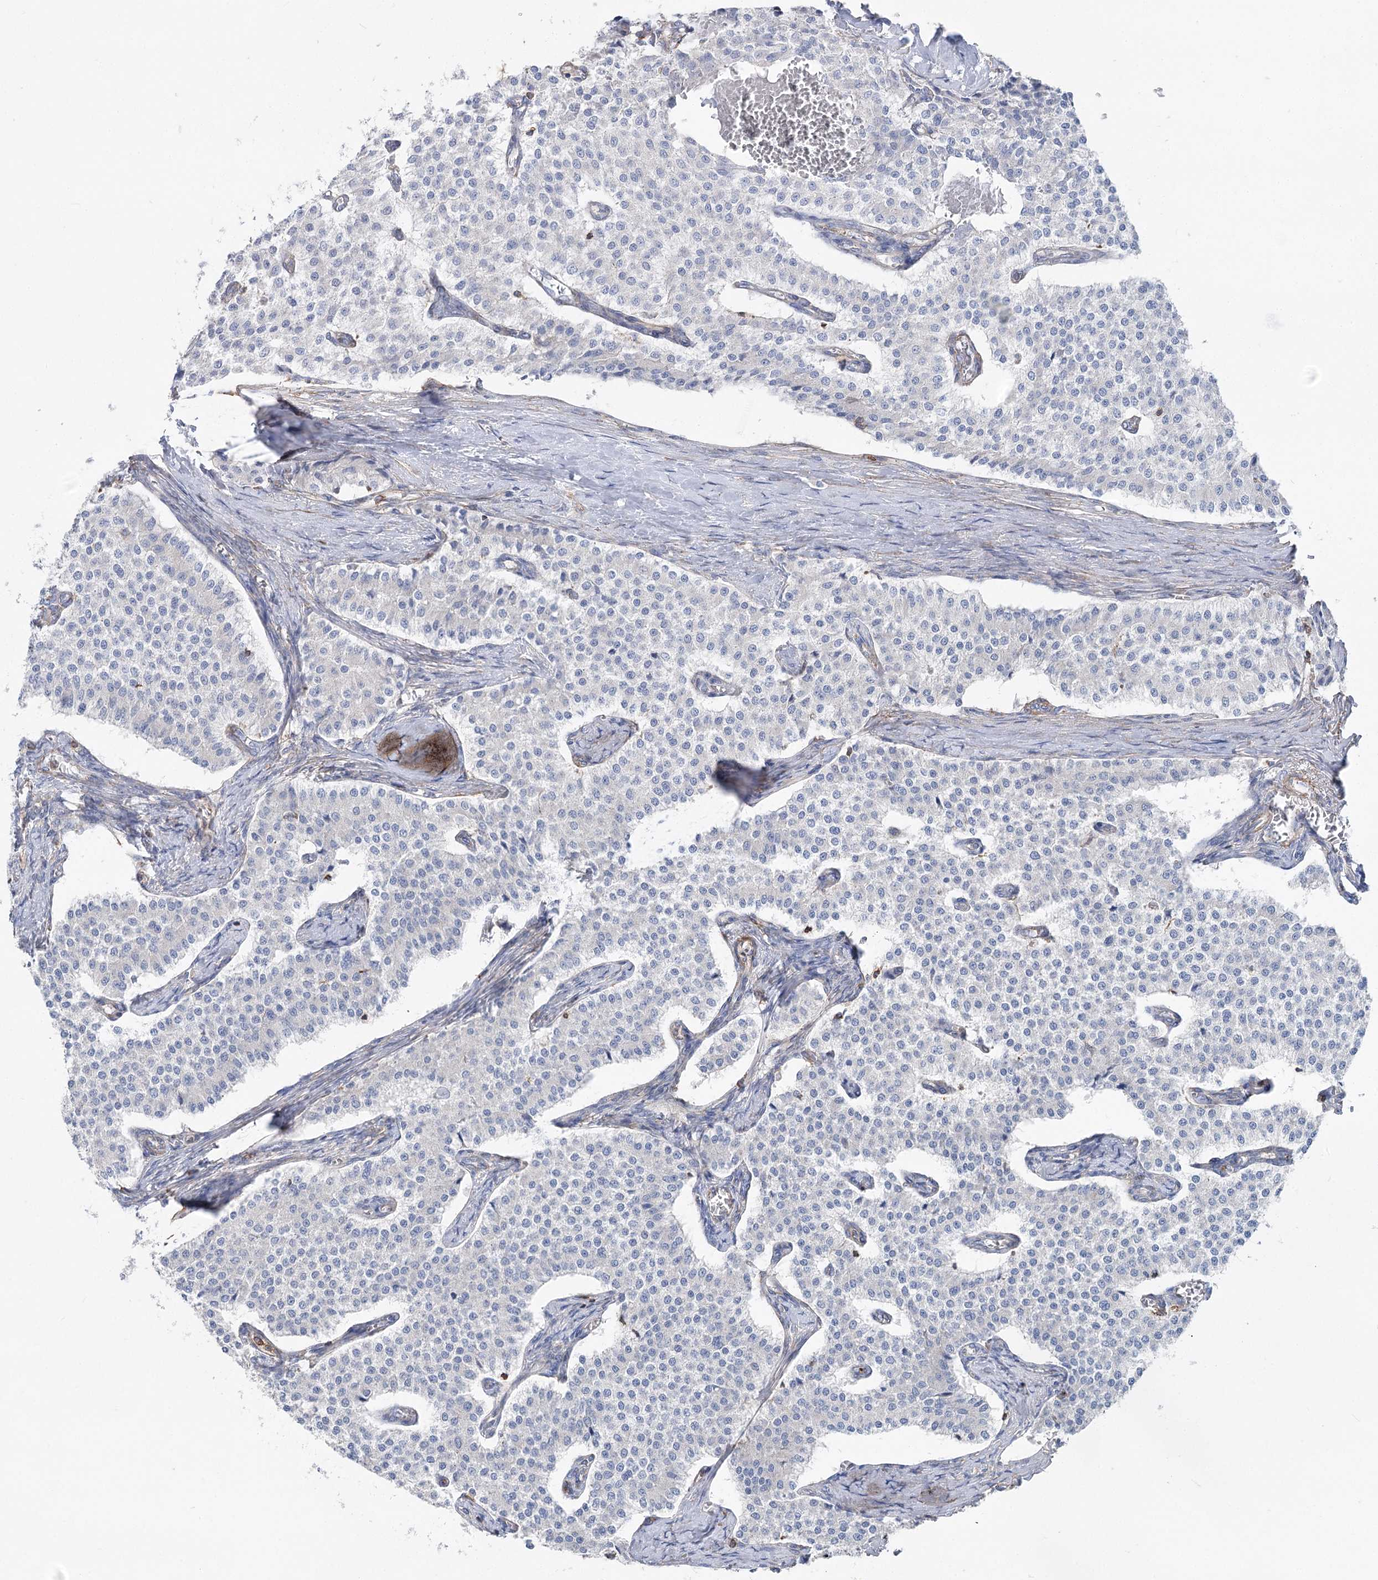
{"staining": {"intensity": "negative", "quantity": "none", "location": "none"}, "tissue": "carcinoid", "cell_type": "Tumor cells", "image_type": "cancer", "snomed": [{"axis": "morphology", "description": "Carcinoid, malignant, NOS"}, {"axis": "topography", "description": "Colon"}], "caption": "IHC of human malignant carcinoid demonstrates no positivity in tumor cells.", "gene": "LARP1B", "patient": {"sex": "female", "age": 52}}